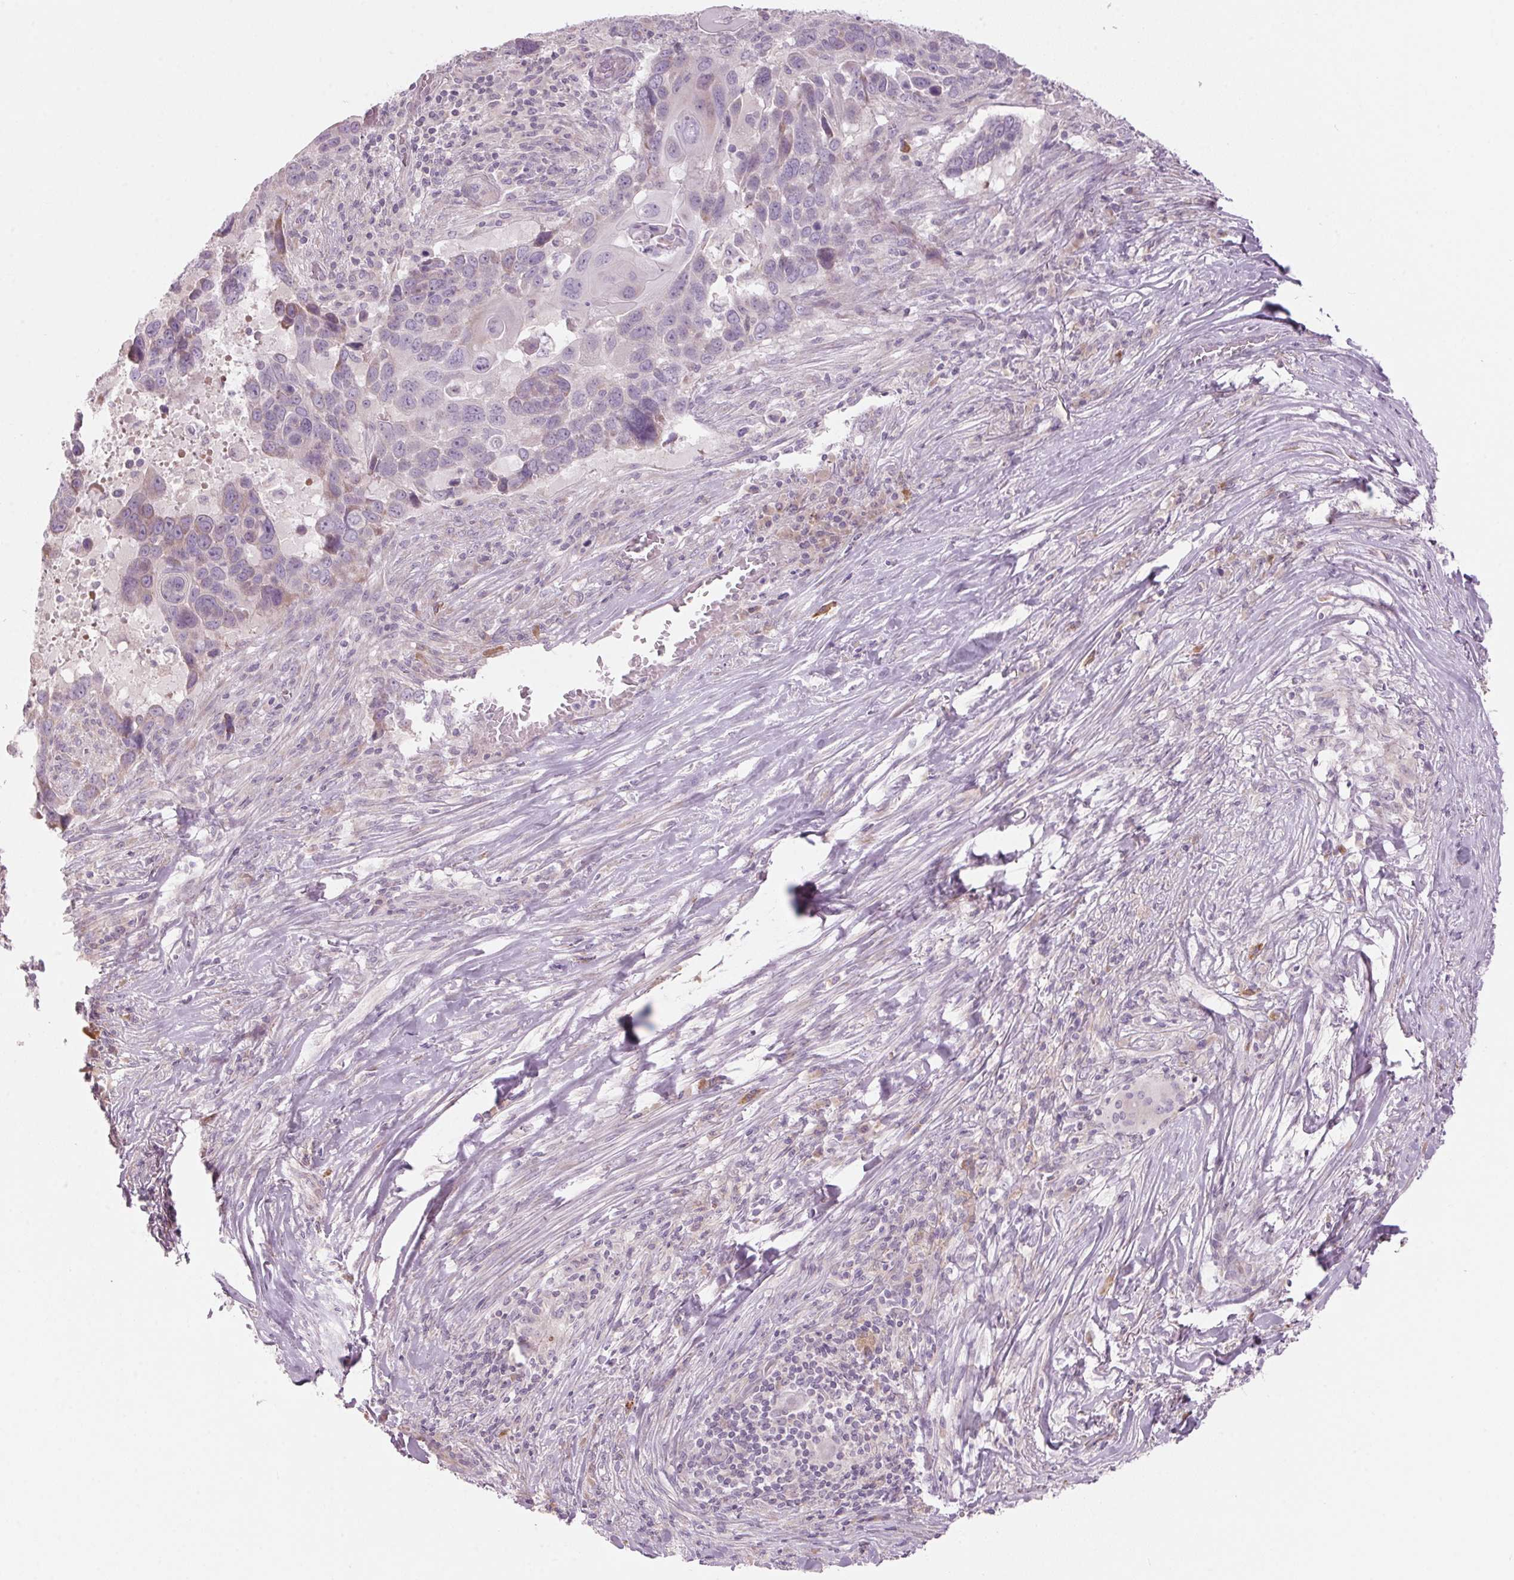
{"staining": {"intensity": "negative", "quantity": "none", "location": "none"}, "tissue": "lung cancer", "cell_type": "Tumor cells", "image_type": "cancer", "snomed": [{"axis": "morphology", "description": "Squamous cell carcinoma, NOS"}, {"axis": "topography", "description": "Lung"}], "caption": "DAB immunohistochemical staining of lung cancer displays no significant staining in tumor cells.", "gene": "GNMT", "patient": {"sex": "male", "age": 68}}